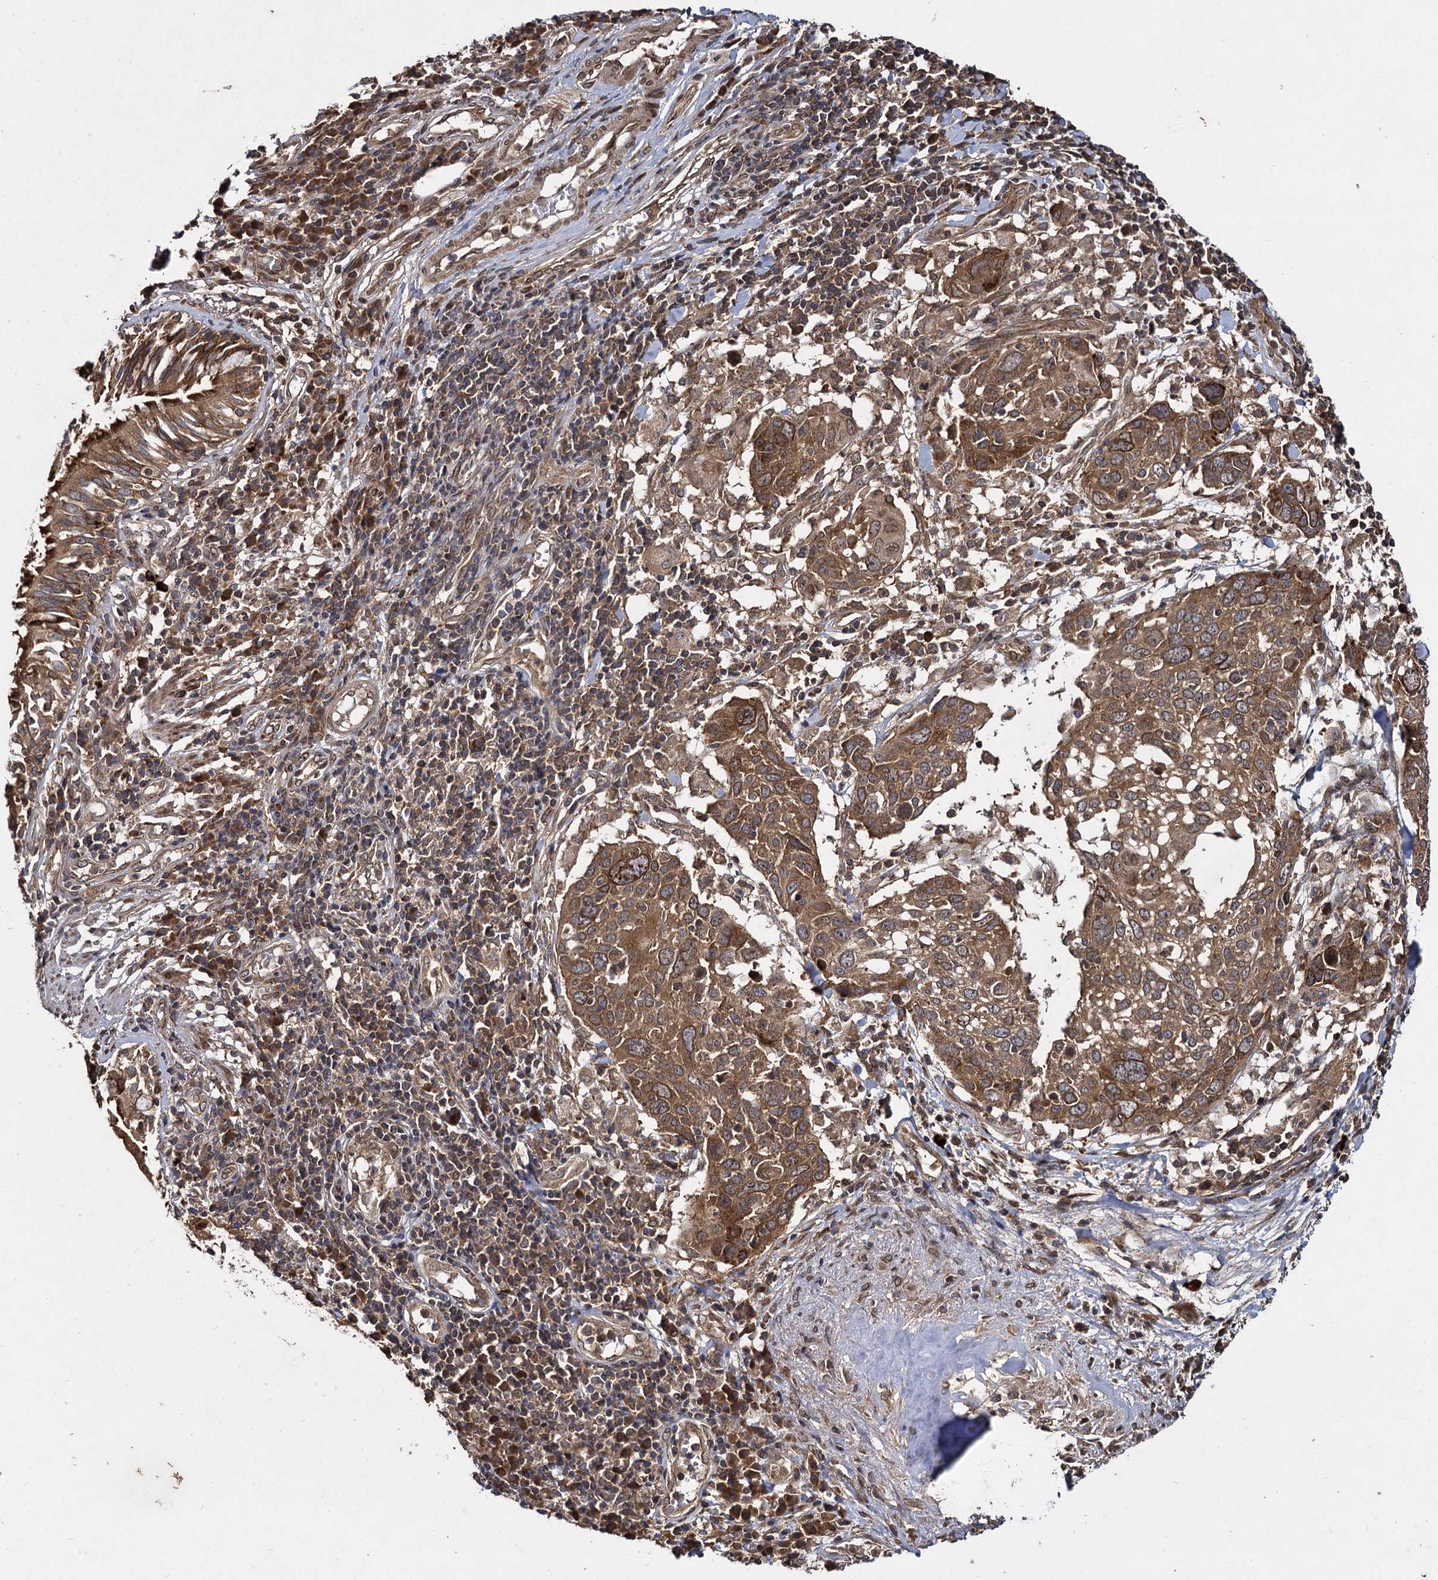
{"staining": {"intensity": "moderate", "quantity": ">75%", "location": "cytoplasmic/membranous"}, "tissue": "lung cancer", "cell_type": "Tumor cells", "image_type": "cancer", "snomed": [{"axis": "morphology", "description": "Squamous cell carcinoma, NOS"}, {"axis": "topography", "description": "Lung"}], "caption": "An image of human lung cancer (squamous cell carcinoma) stained for a protein shows moderate cytoplasmic/membranous brown staining in tumor cells.", "gene": "DCP1B", "patient": {"sex": "male", "age": 65}}